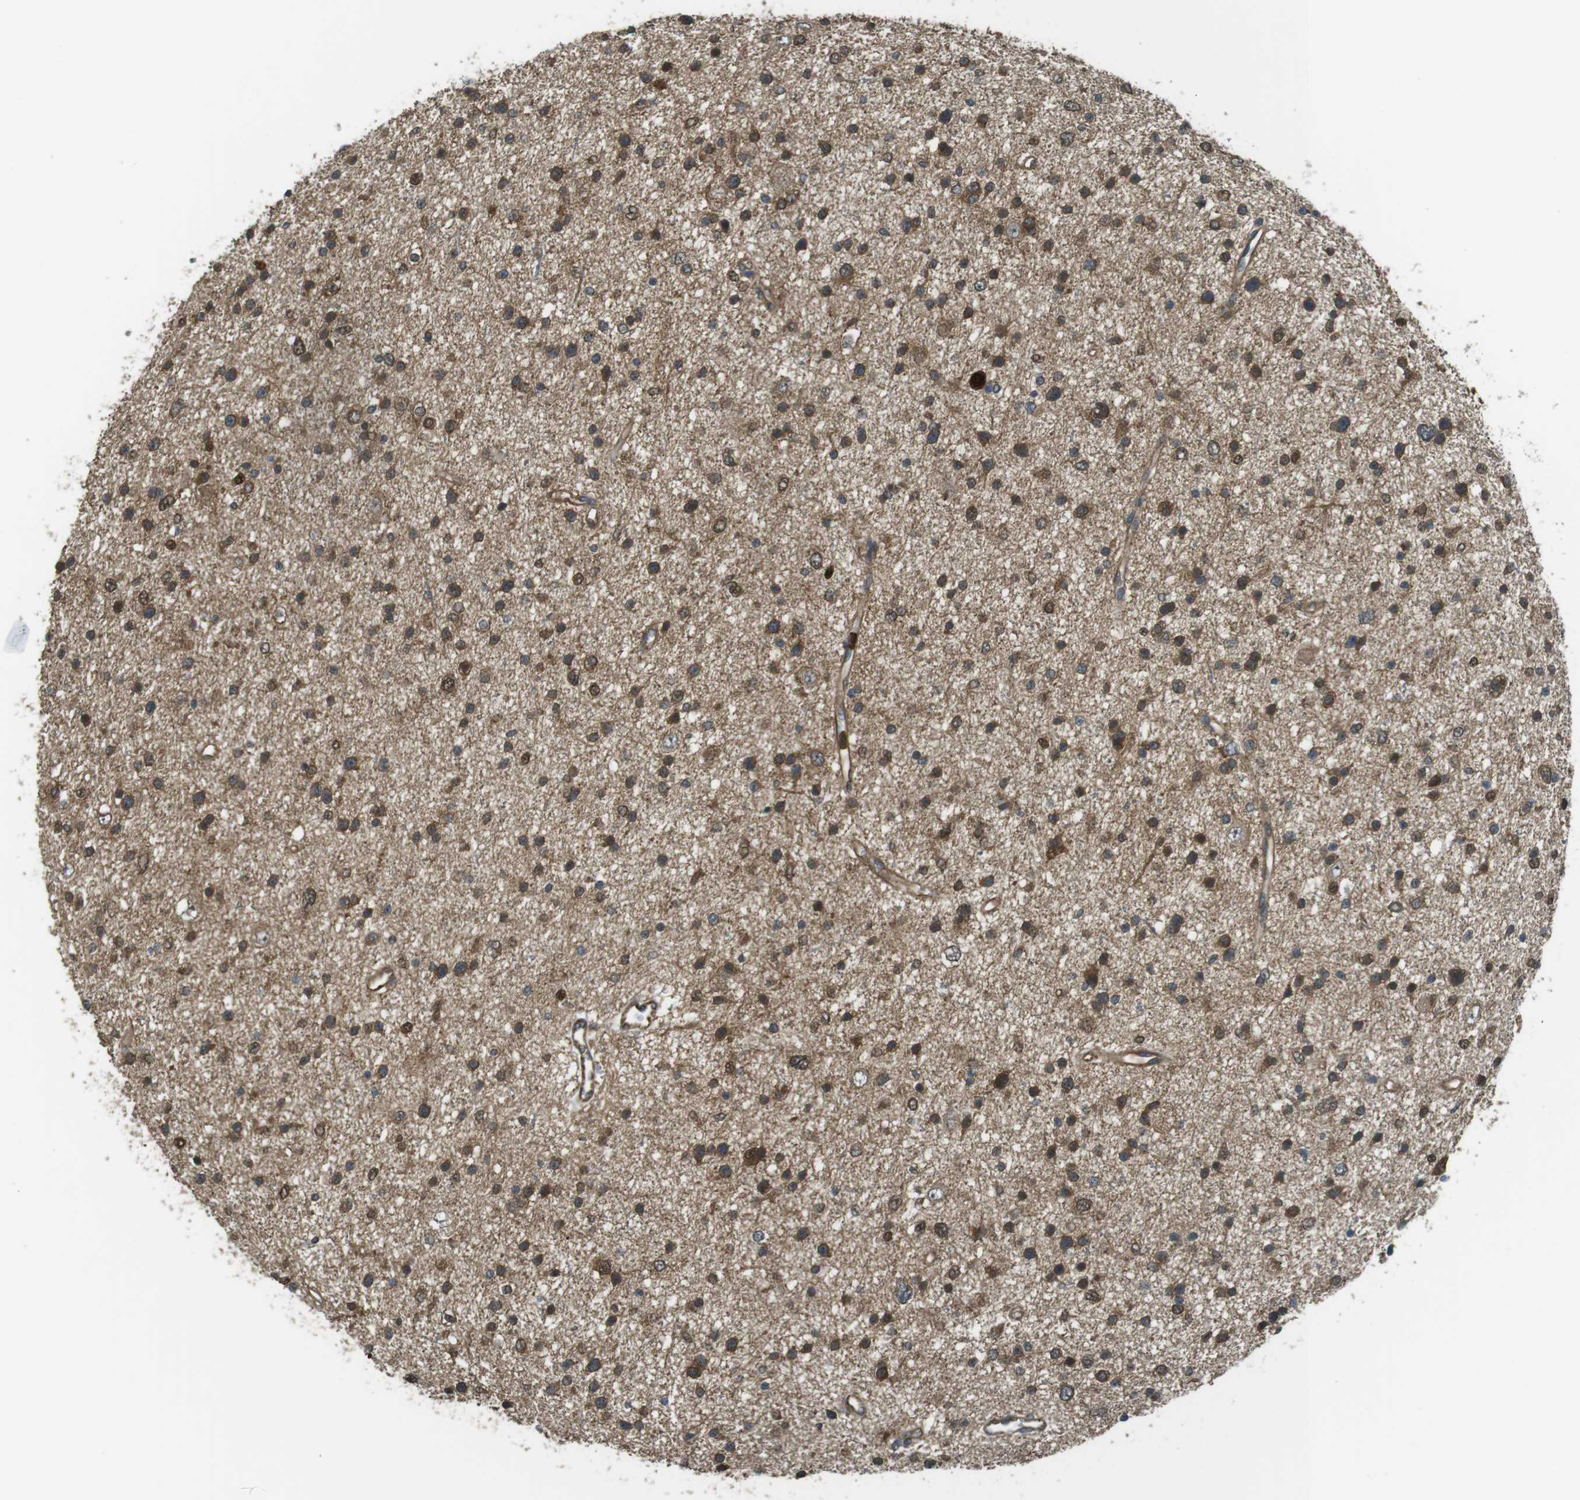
{"staining": {"intensity": "moderate", "quantity": ">75%", "location": "cytoplasmic/membranous,nuclear"}, "tissue": "glioma", "cell_type": "Tumor cells", "image_type": "cancer", "snomed": [{"axis": "morphology", "description": "Glioma, malignant, Low grade"}, {"axis": "topography", "description": "Brain"}], "caption": "Protein analysis of malignant glioma (low-grade) tissue shows moderate cytoplasmic/membranous and nuclear staining in approximately >75% of tumor cells. The staining is performed using DAB brown chromogen to label protein expression. The nuclei are counter-stained blue using hematoxylin.", "gene": "LRRC3B", "patient": {"sex": "female", "age": 37}}